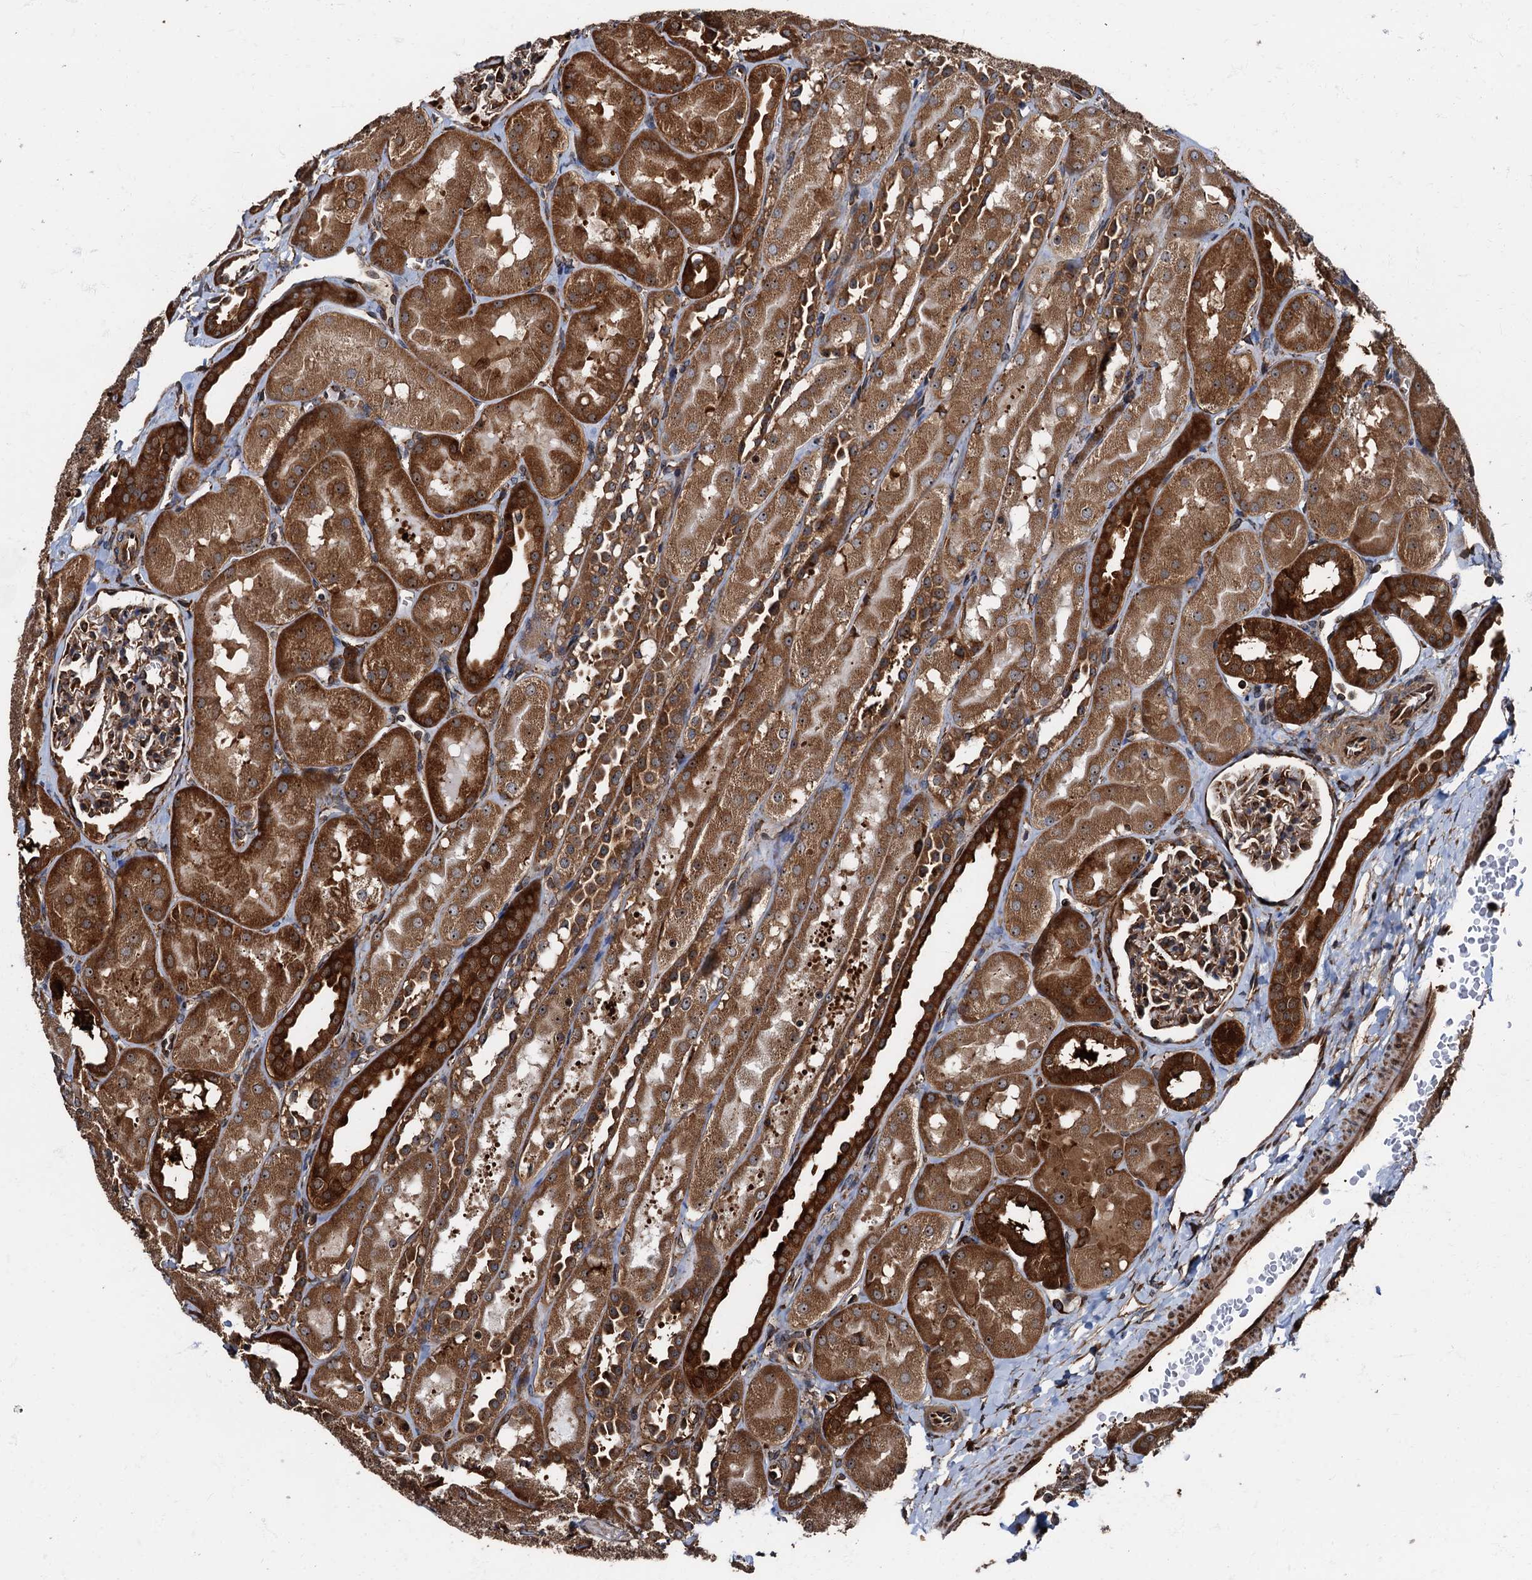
{"staining": {"intensity": "moderate", "quantity": "25%-75%", "location": "cytoplasmic/membranous"}, "tissue": "kidney", "cell_type": "Cells in glomeruli", "image_type": "normal", "snomed": [{"axis": "morphology", "description": "Normal tissue, NOS"}, {"axis": "topography", "description": "Kidney"}, {"axis": "topography", "description": "Urinary bladder"}], "caption": "Kidney stained with immunohistochemistry (IHC) exhibits moderate cytoplasmic/membranous expression in about 25%-75% of cells in glomeruli.", "gene": "ATP2C1", "patient": {"sex": "male", "age": 16}}